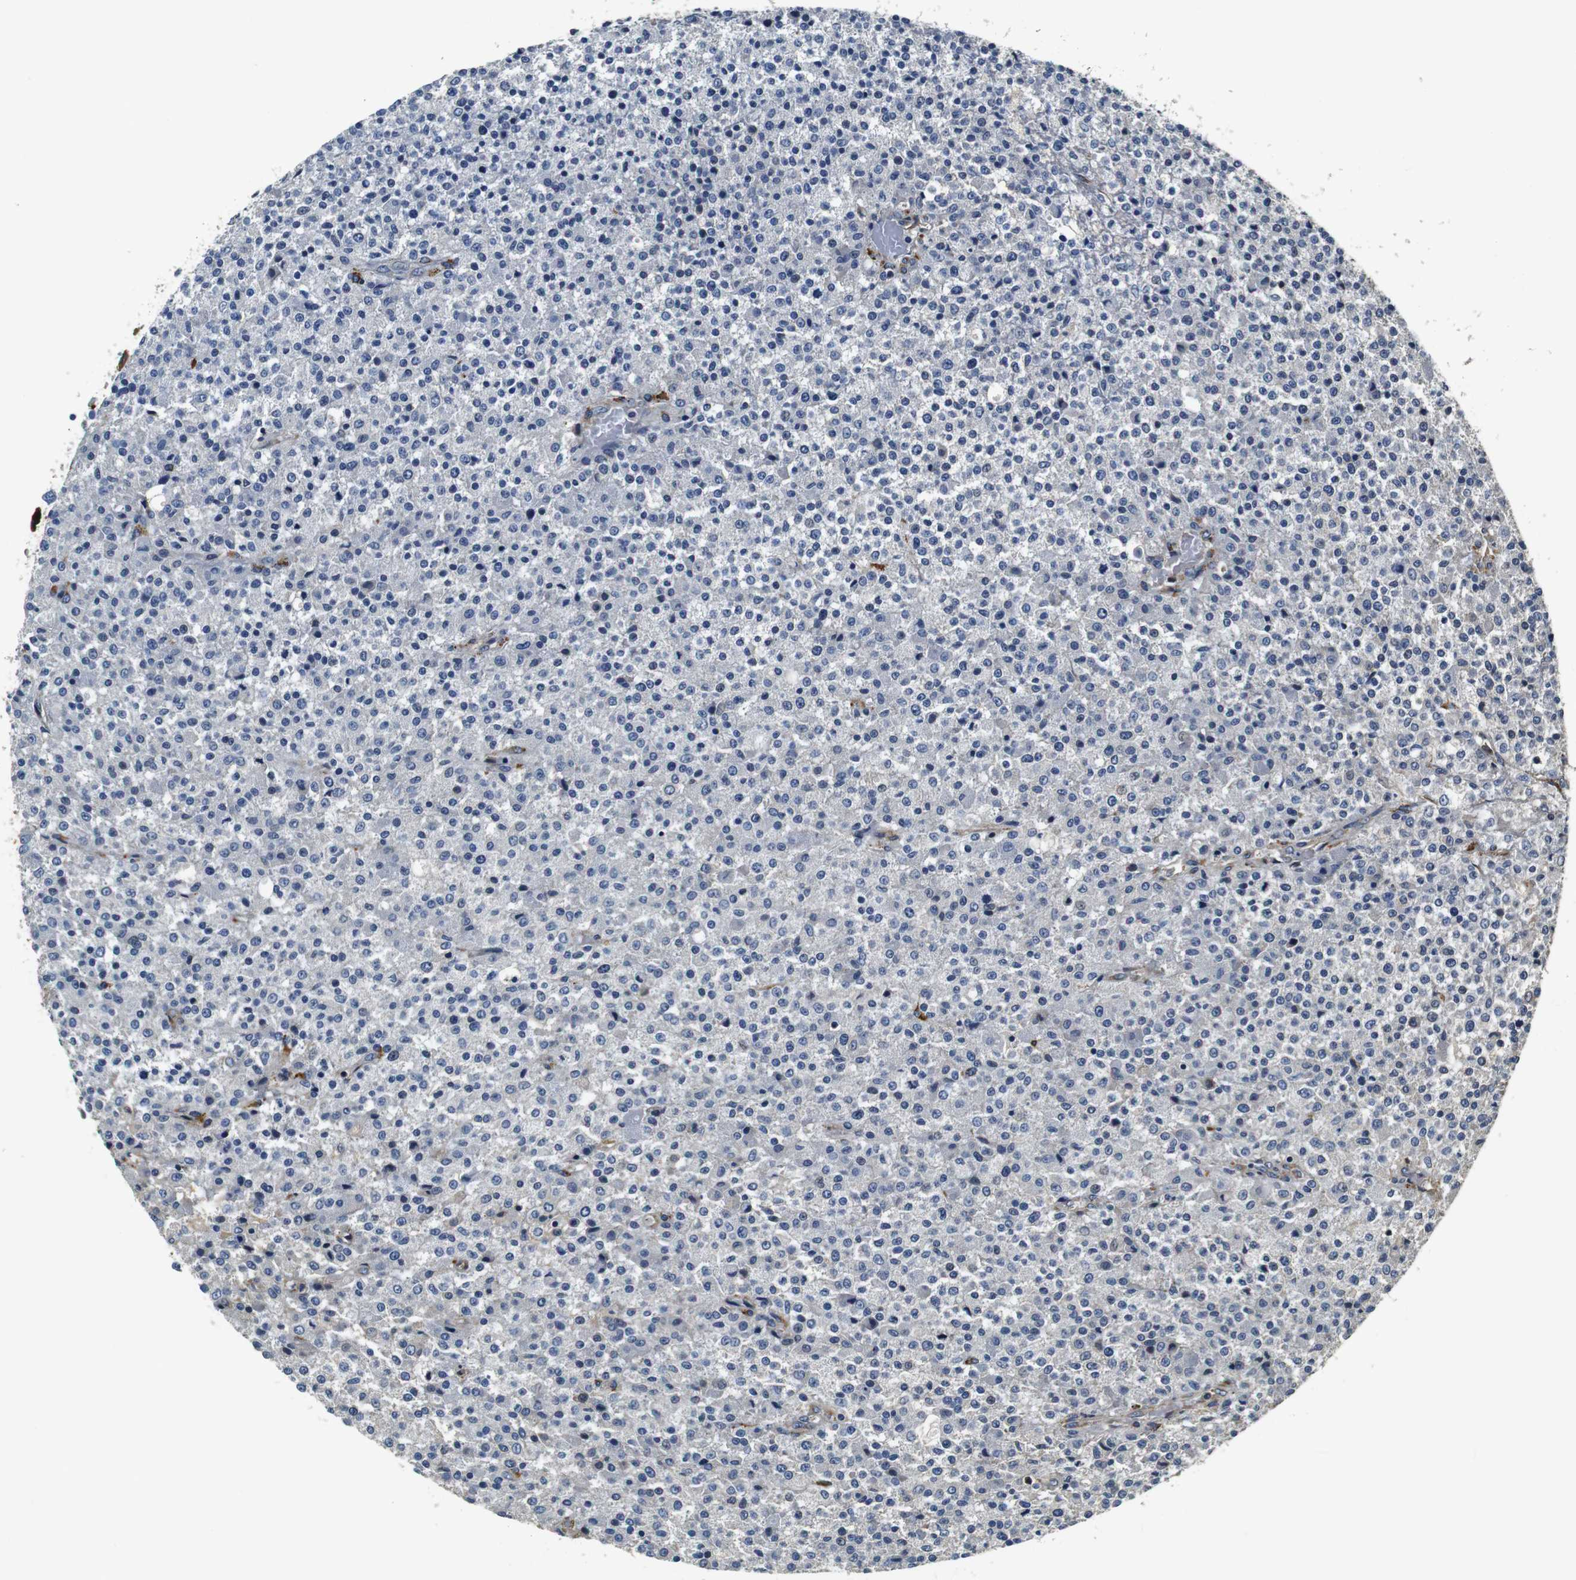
{"staining": {"intensity": "negative", "quantity": "none", "location": "none"}, "tissue": "testis cancer", "cell_type": "Tumor cells", "image_type": "cancer", "snomed": [{"axis": "morphology", "description": "Seminoma, NOS"}, {"axis": "topography", "description": "Testis"}], "caption": "Micrograph shows no significant protein positivity in tumor cells of testis seminoma. (Brightfield microscopy of DAB (3,3'-diaminobenzidine) immunohistochemistry (IHC) at high magnification).", "gene": "COL1A1", "patient": {"sex": "male", "age": 59}}